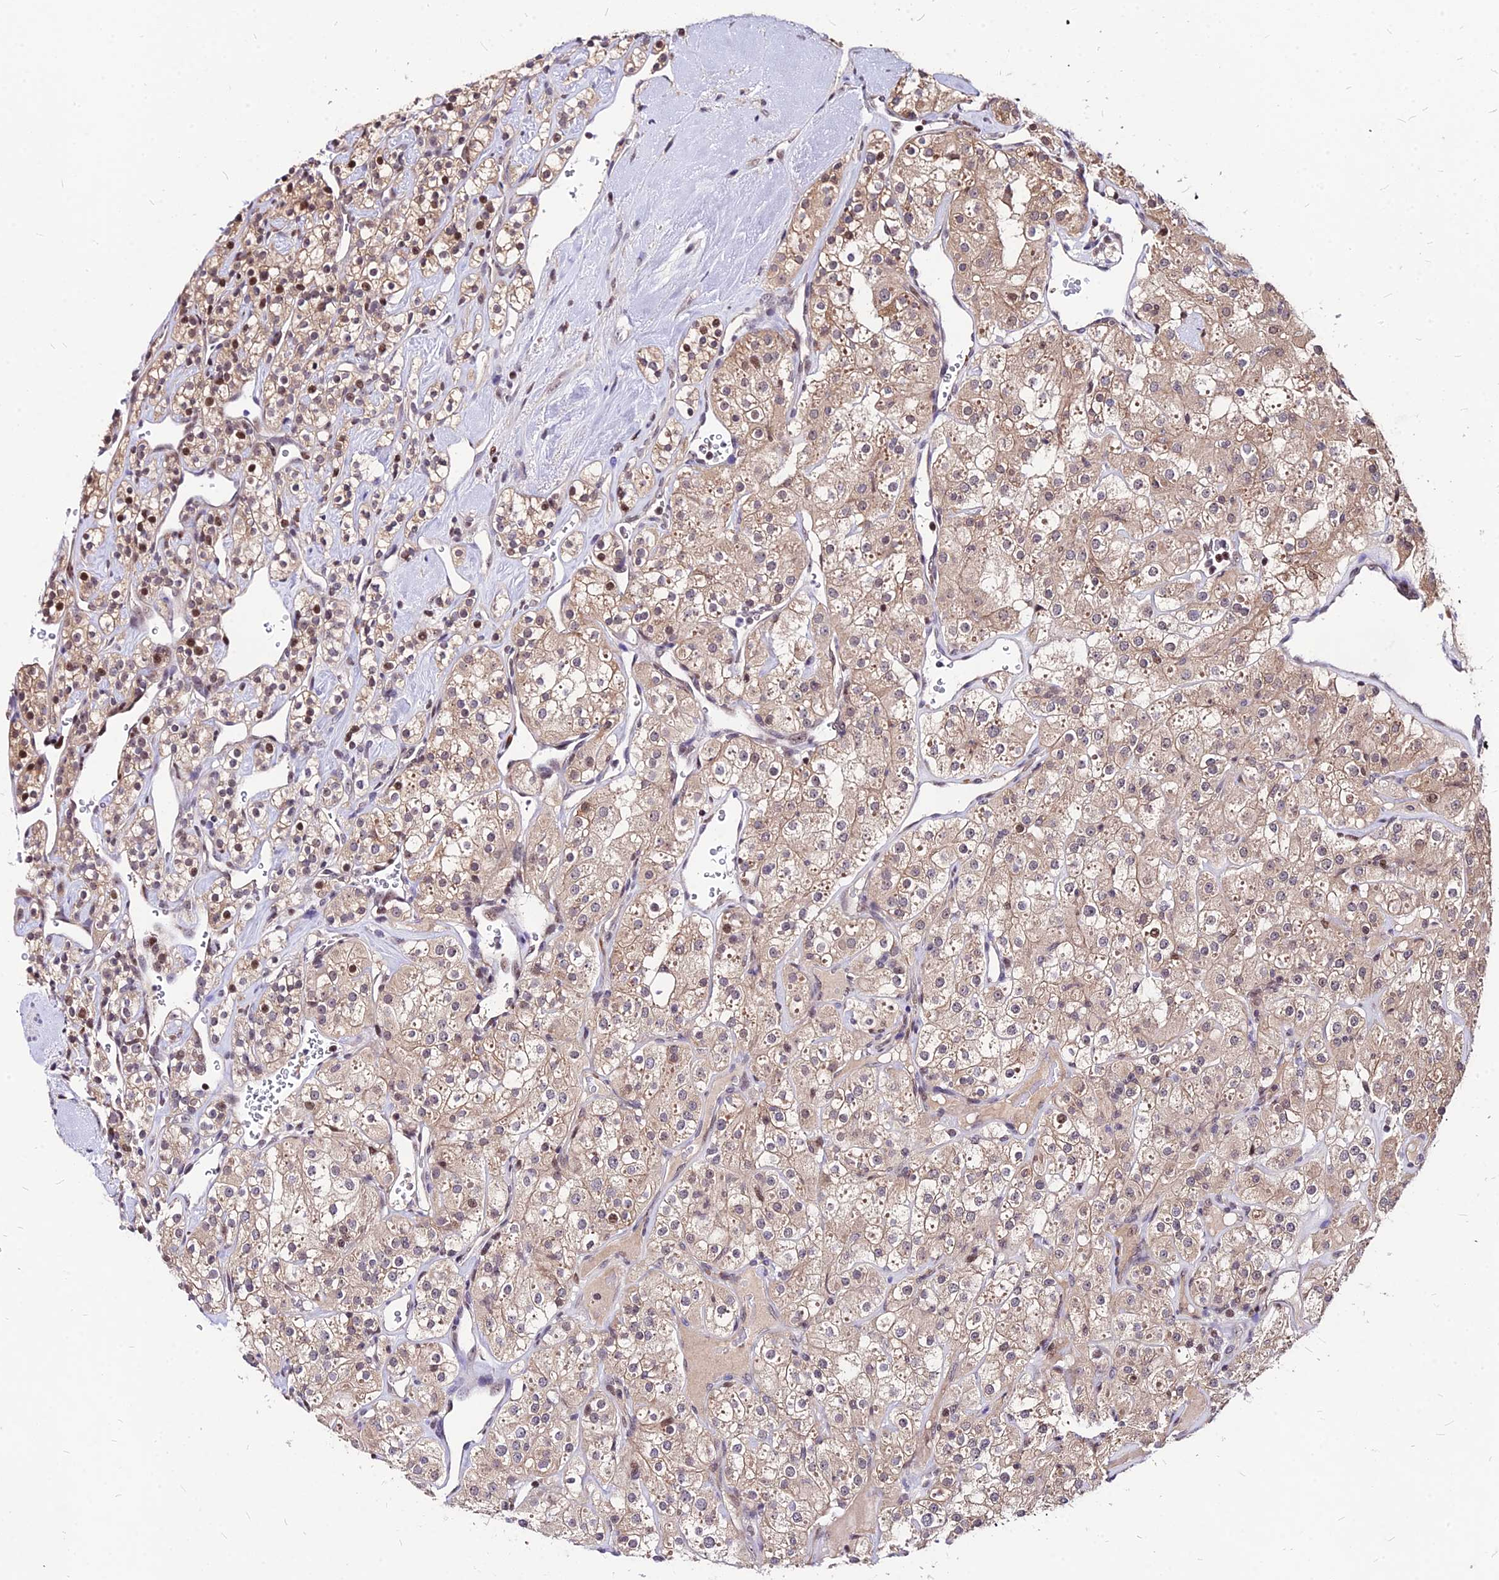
{"staining": {"intensity": "moderate", "quantity": ">75%", "location": "cytoplasmic/membranous,nuclear"}, "tissue": "renal cancer", "cell_type": "Tumor cells", "image_type": "cancer", "snomed": [{"axis": "morphology", "description": "Adenocarcinoma, NOS"}, {"axis": "topography", "description": "Kidney"}], "caption": "Human renal adenocarcinoma stained with a protein marker exhibits moderate staining in tumor cells.", "gene": "DDX55", "patient": {"sex": "male", "age": 77}}